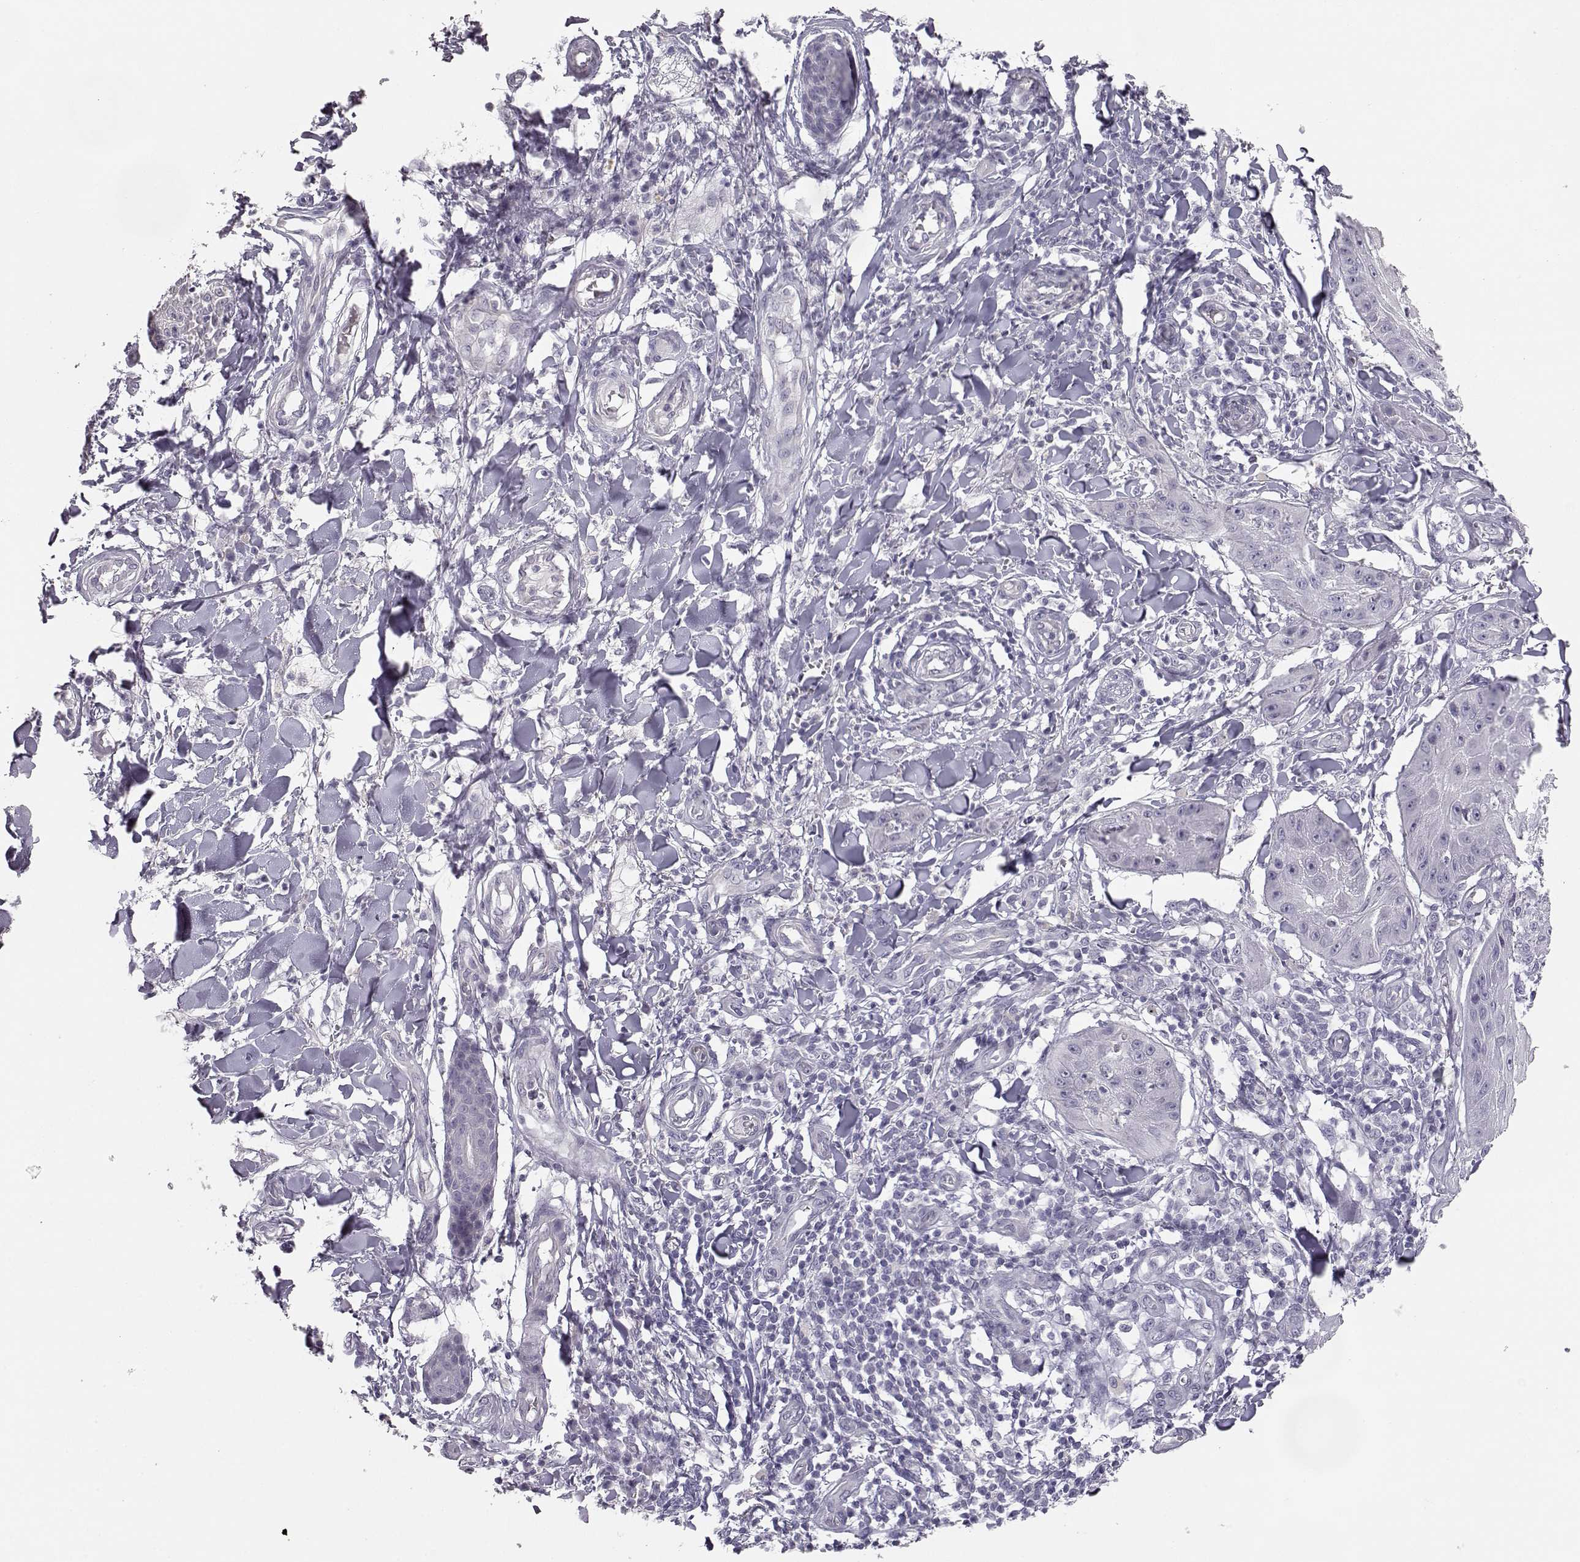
{"staining": {"intensity": "negative", "quantity": "none", "location": "none"}, "tissue": "skin cancer", "cell_type": "Tumor cells", "image_type": "cancer", "snomed": [{"axis": "morphology", "description": "Squamous cell carcinoma, NOS"}, {"axis": "topography", "description": "Skin"}], "caption": "Tumor cells are negative for brown protein staining in skin cancer (squamous cell carcinoma).", "gene": "MYCBPAP", "patient": {"sex": "male", "age": 70}}